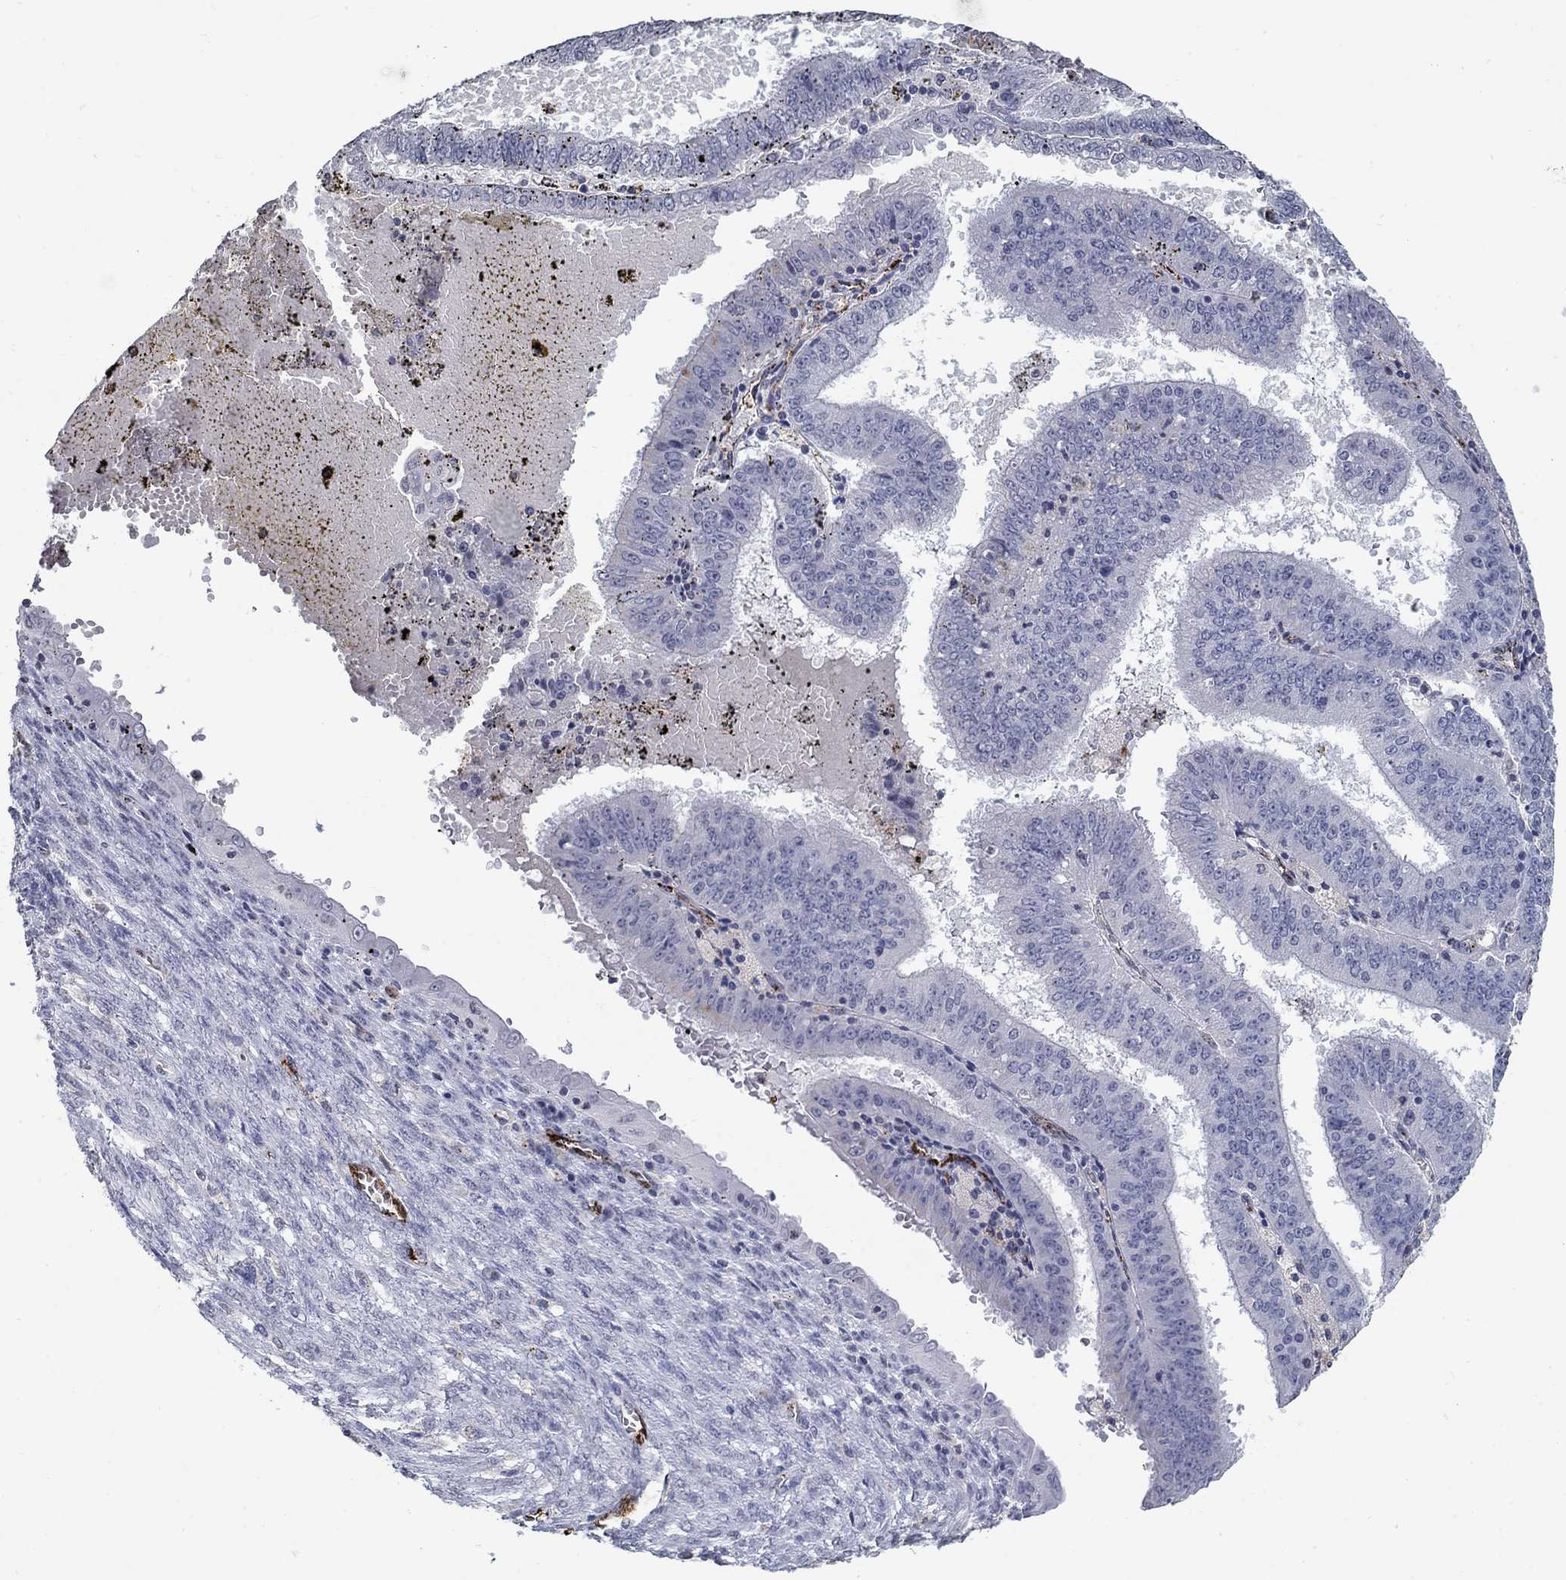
{"staining": {"intensity": "negative", "quantity": "none", "location": "none"}, "tissue": "endometrial cancer", "cell_type": "Tumor cells", "image_type": "cancer", "snomed": [{"axis": "morphology", "description": "Adenocarcinoma, NOS"}, {"axis": "topography", "description": "Endometrium"}], "caption": "Immunohistochemical staining of human endometrial cancer reveals no significant expression in tumor cells.", "gene": "TINAG", "patient": {"sex": "female", "age": 66}}